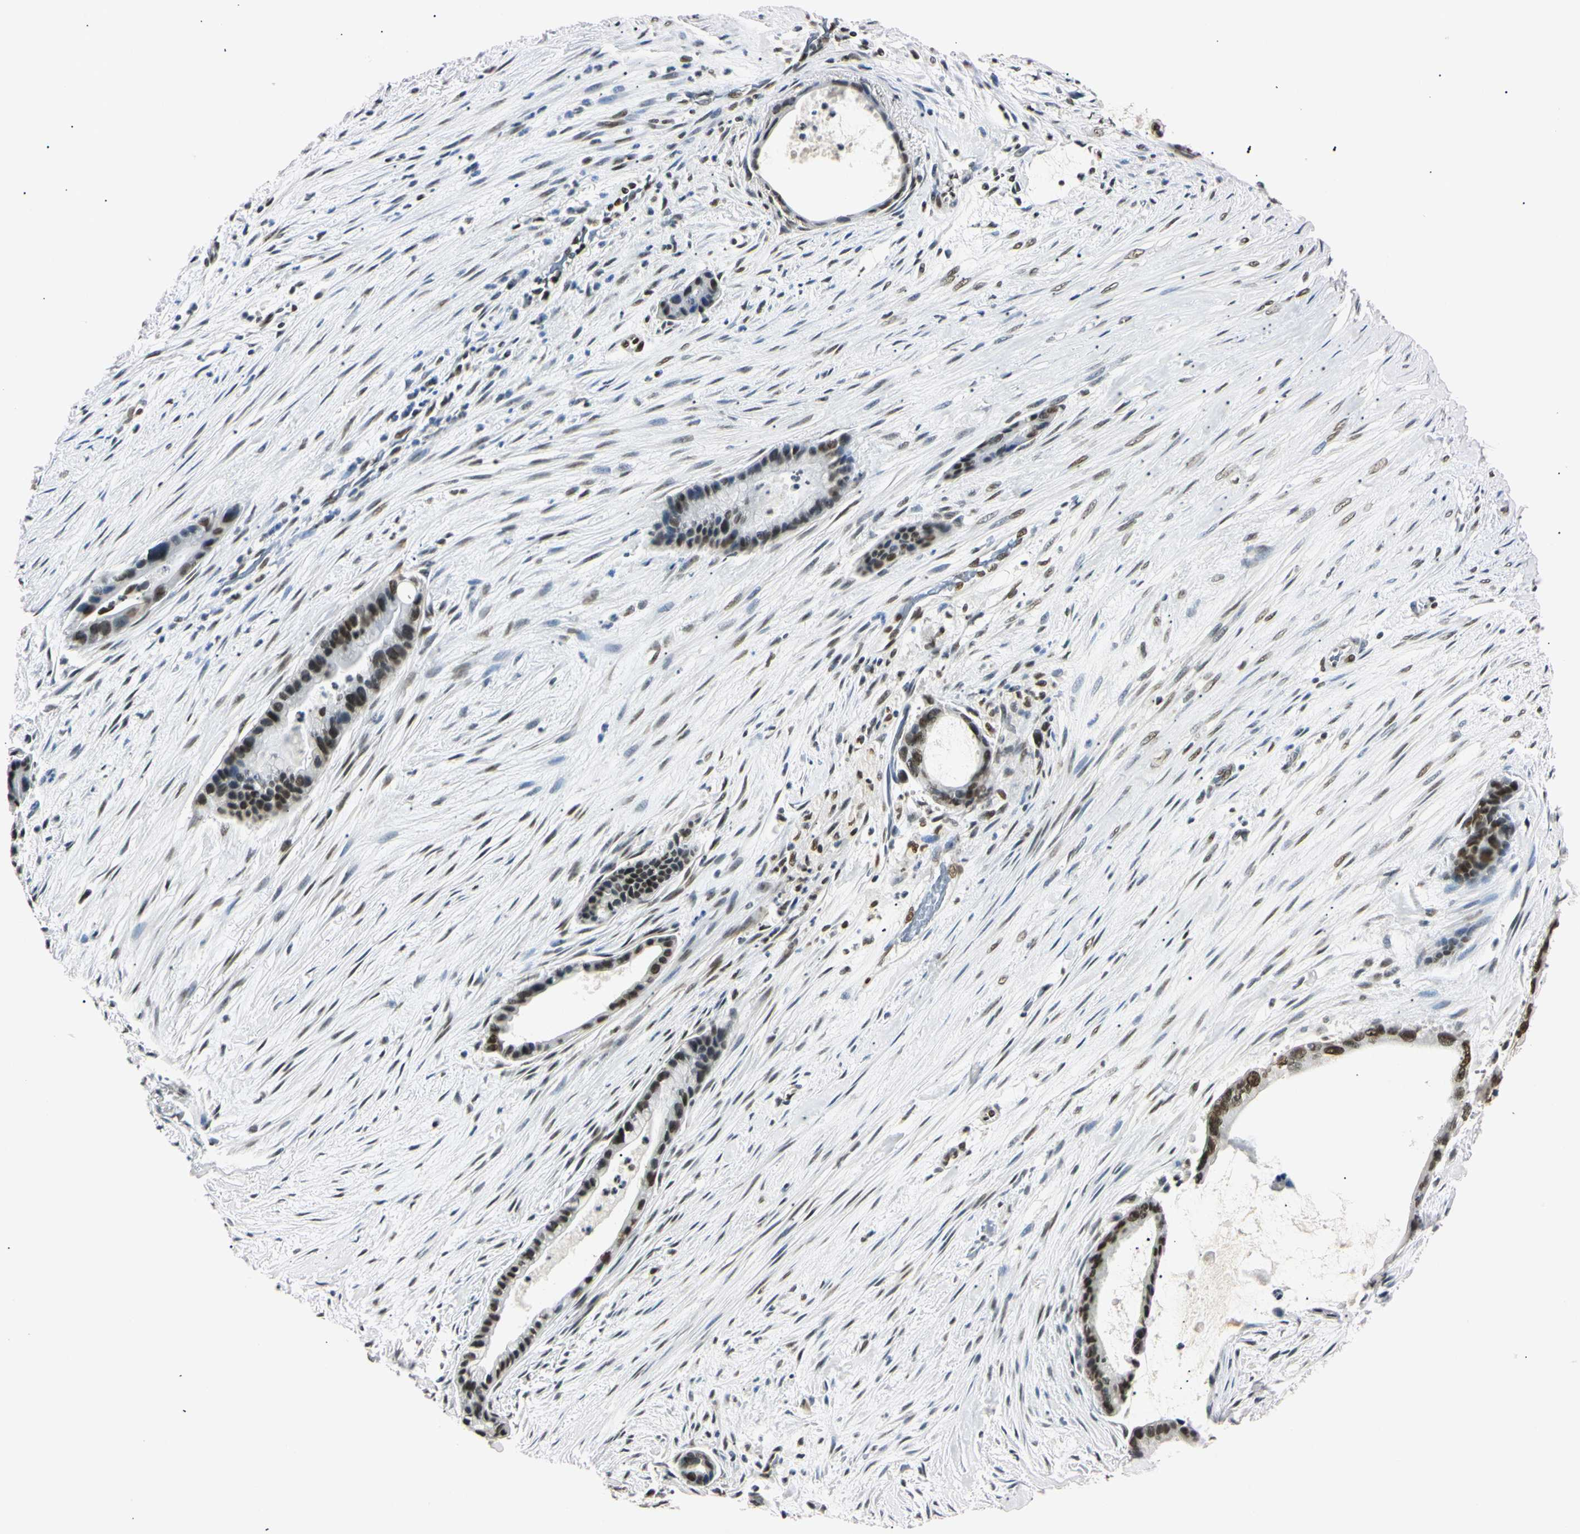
{"staining": {"intensity": "strong", "quantity": ">75%", "location": "nuclear"}, "tissue": "liver cancer", "cell_type": "Tumor cells", "image_type": "cancer", "snomed": [{"axis": "morphology", "description": "Cholangiocarcinoma"}, {"axis": "topography", "description": "Liver"}], "caption": "Cholangiocarcinoma (liver) was stained to show a protein in brown. There is high levels of strong nuclear positivity in about >75% of tumor cells. (DAB IHC with brightfield microscopy, high magnification).", "gene": "SMARCA5", "patient": {"sex": "female", "age": 55}}